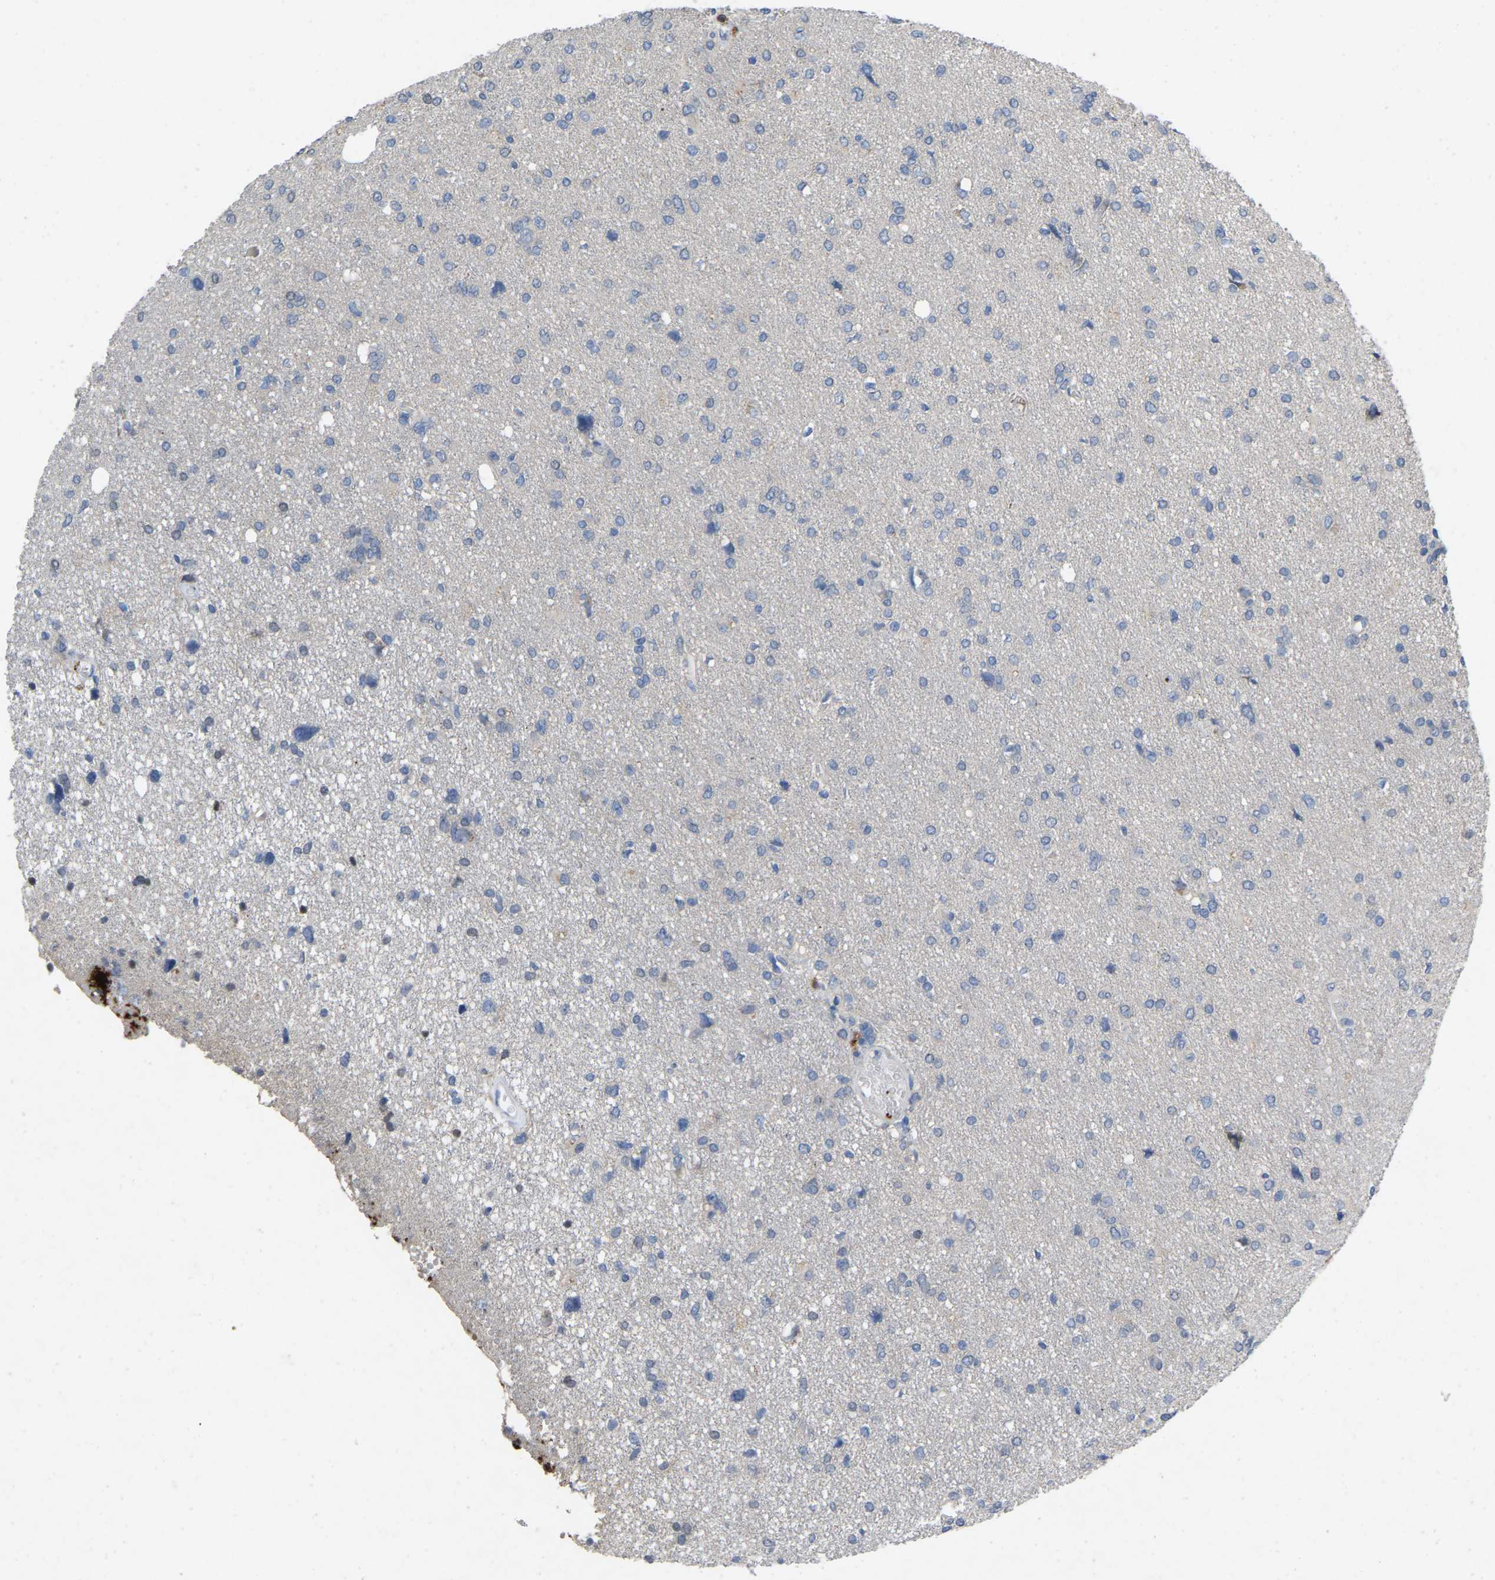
{"staining": {"intensity": "negative", "quantity": "none", "location": "none"}, "tissue": "glioma", "cell_type": "Tumor cells", "image_type": "cancer", "snomed": [{"axis": "morphology", "description": "Glioma, malignant, High grade"}, {"axis": "topography", "description": "Brain"}], "caption": "The IHC photomicrograph has no significant positivity in tumor cells of glioma tissue.", "gene": "RHEB", "patient": {"sex": "female", "age": 59}}